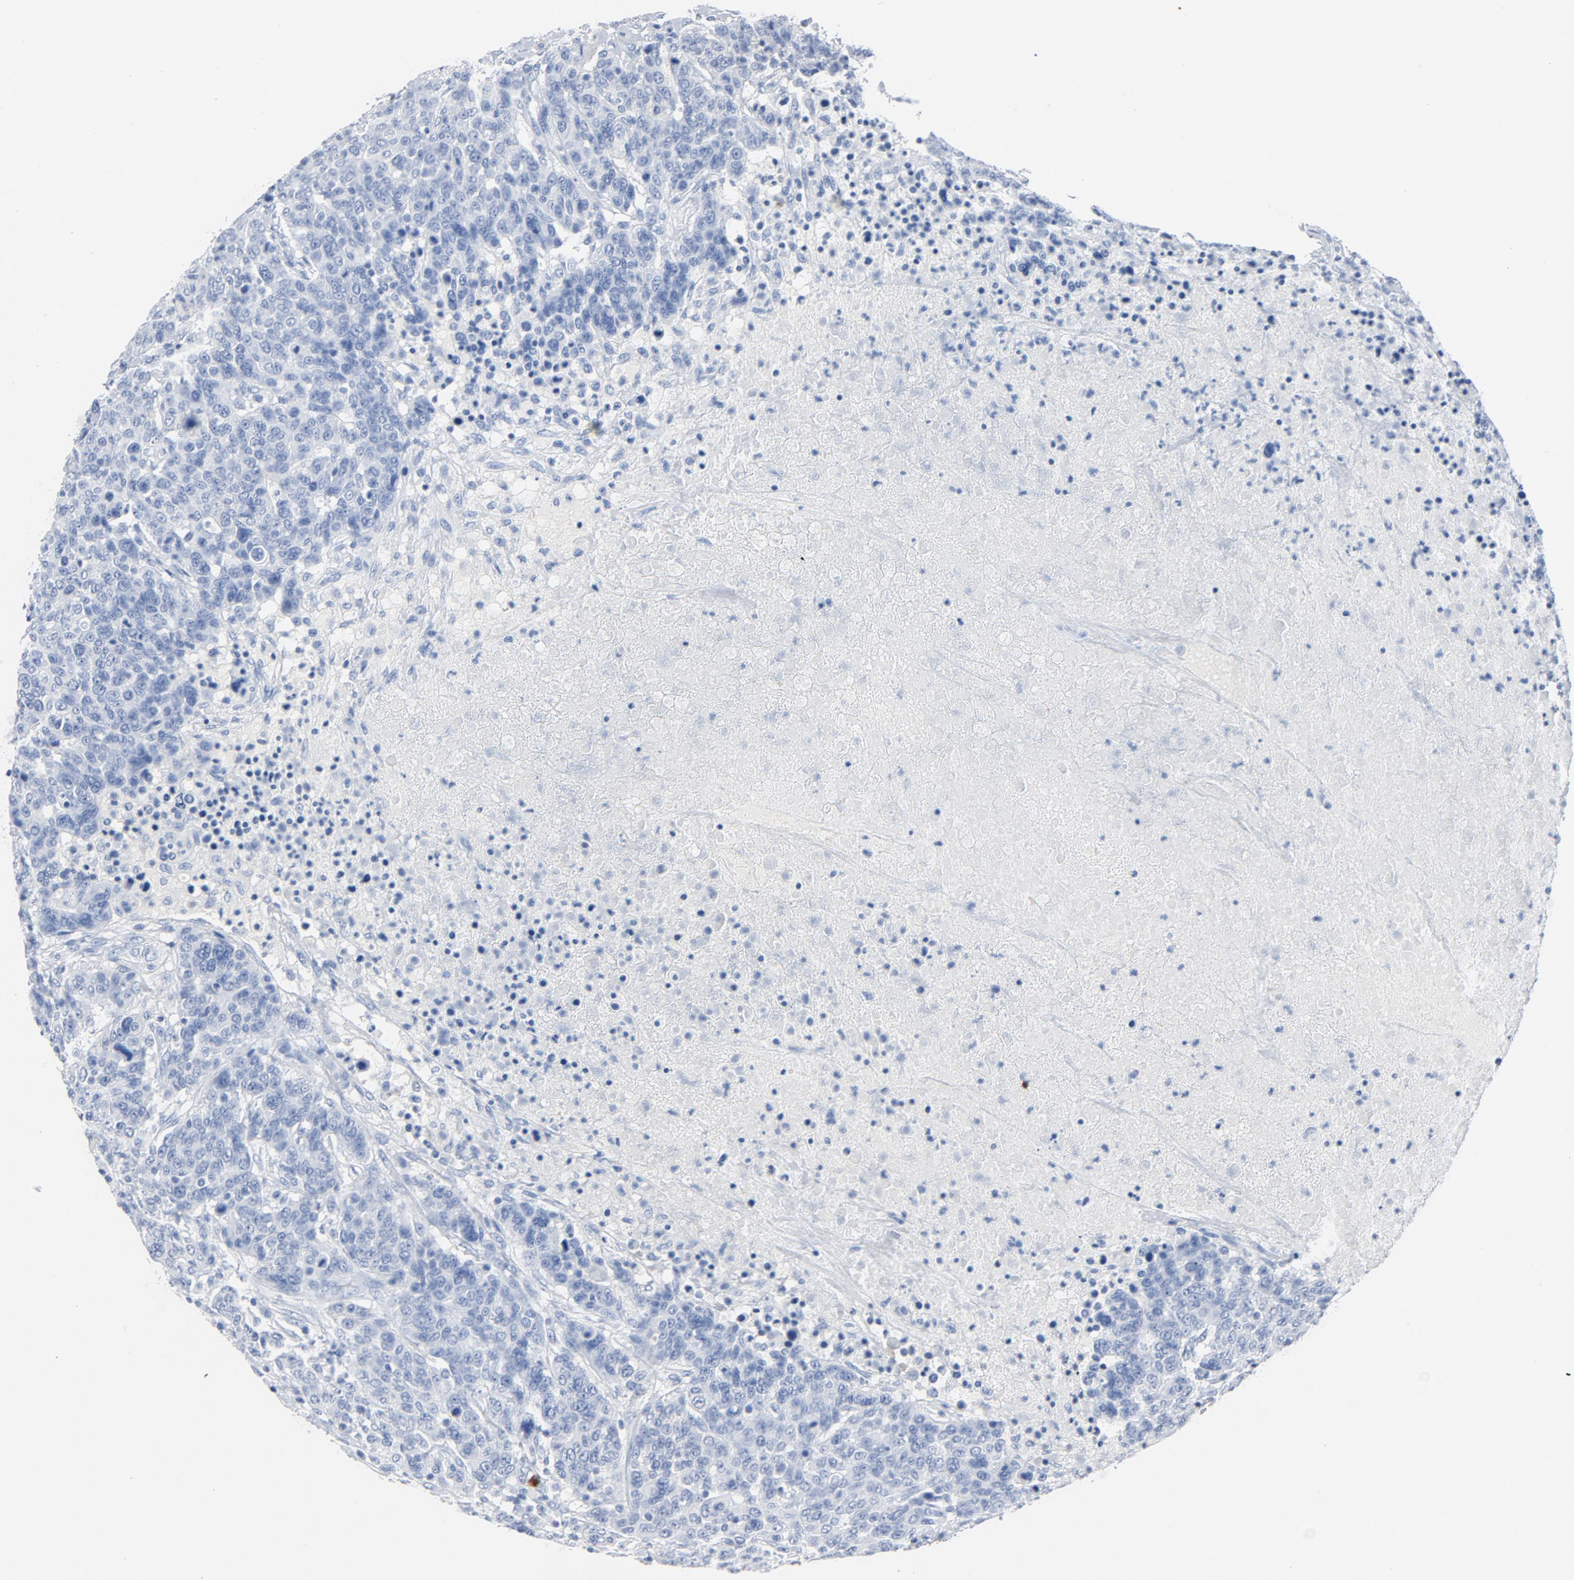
{"staining": {"intensity": "negative", "quantity": "none", "location": "none"}, "tissue": "breast cancer", "cell_type": "Tumor cells", "image_type": "cancer", "snomed": [{"axis": "morphology", "description": "Duct carcinoma"}, {"axis": "topography", "description": "Breast"}], "caption": "Breast cancer (invasive ductal carcinoma) was stained to show a protein in brown. There is no significant staining in tumor cells. (Immunohistochemistry (ihc), brightfield microscopy, high magnification).", "gene": "PTPRB", "patient": {"sex": "female", "age": 37}}